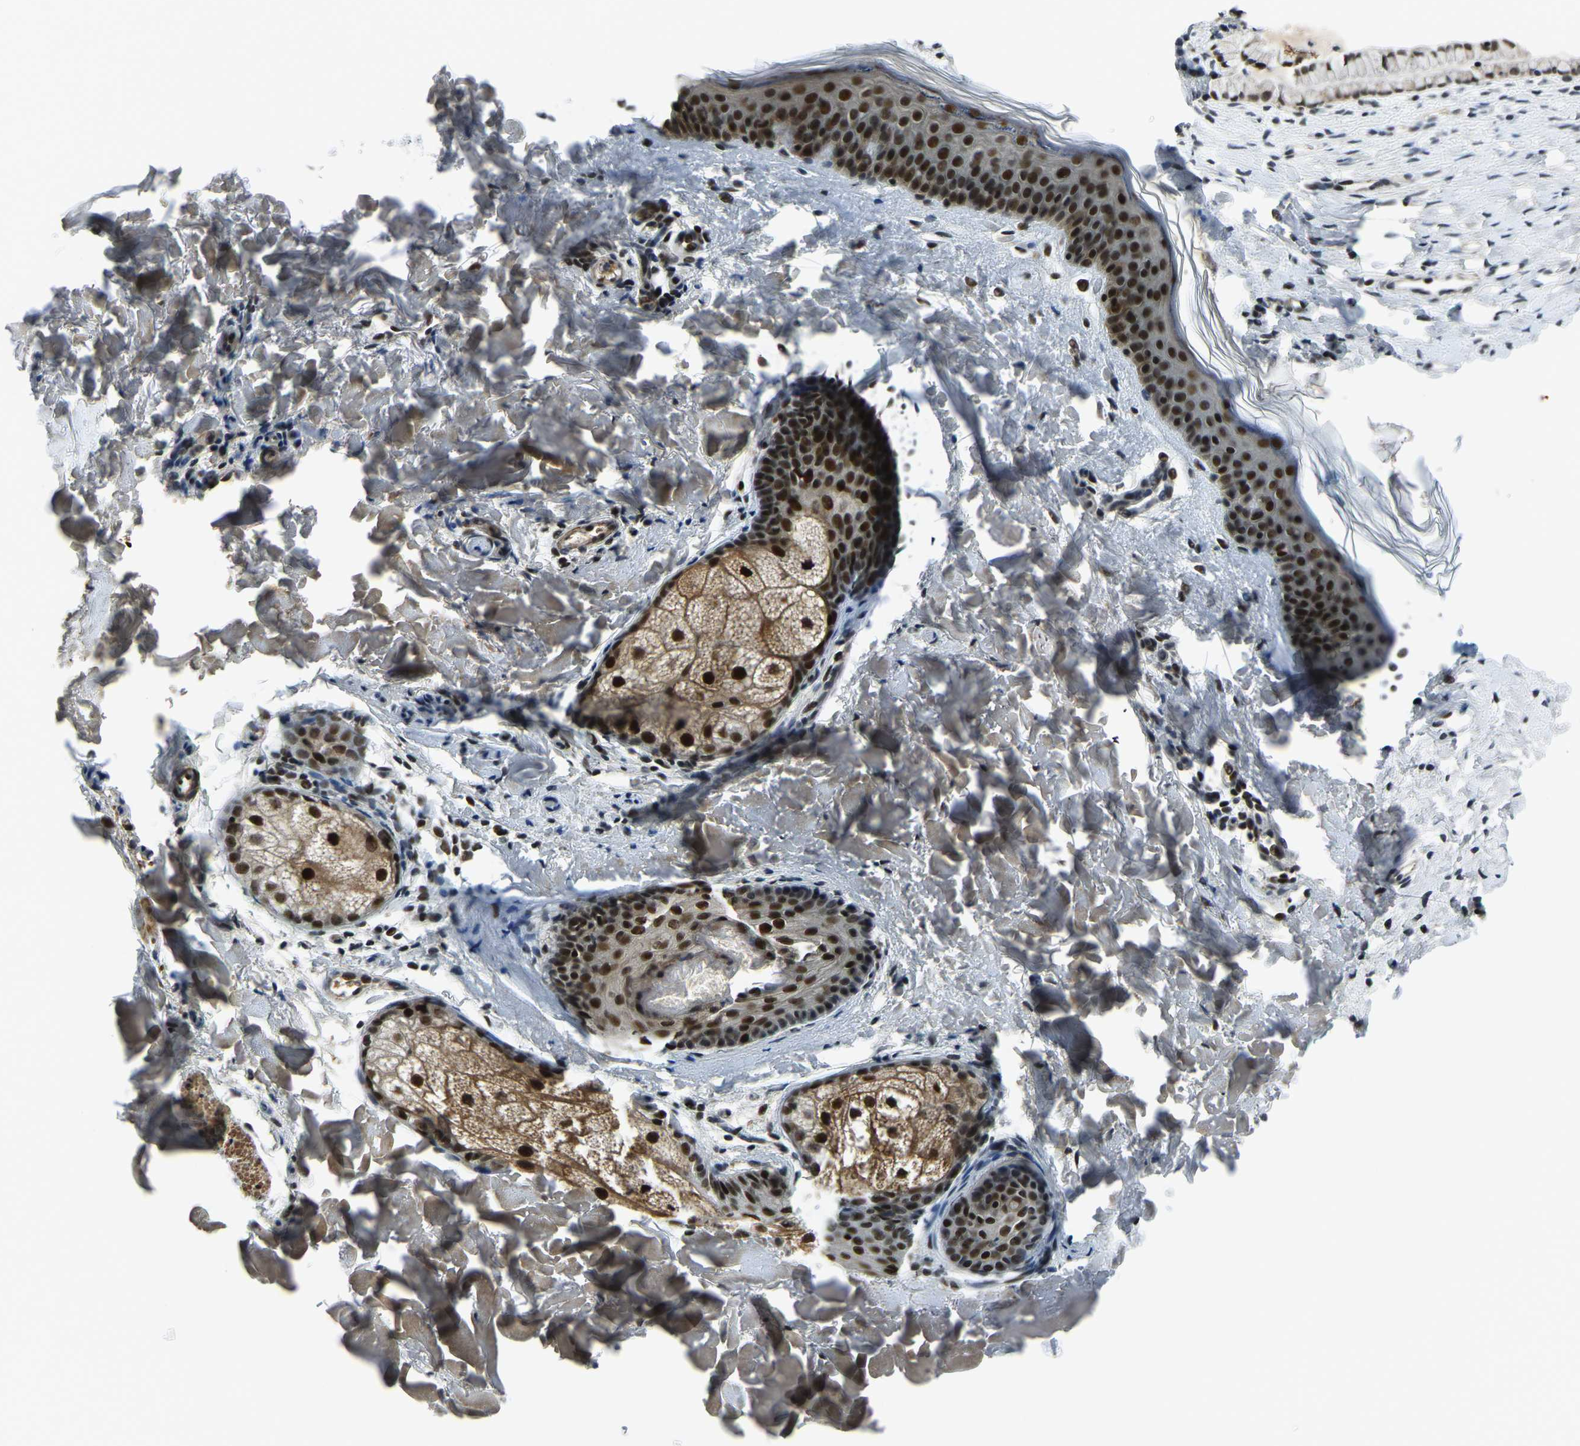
{"staining": {"intensity": "moderate", "quantity": ">75%", "location": "nuclear"}, "tissue": "skin", "cell_type": "Fibroblasts", "image_type": "normal", "snomed": [{"axis": "morphology", "description": "Normal tissue, NOS"}, {"axis": "topography", "description": "Skin"}], "caption": "Immunohistochemistry (IHC) photomicrograph of unremarkable skin: human skin stained using immunohistochemistry (IHC) shows medium levels of moderate protein expression localized specifically in the nuclear of fibroblasts, appearing as a nuclear brown color.", "gene": "PRCC", "patient": {"sex": "male", "age": 40}}